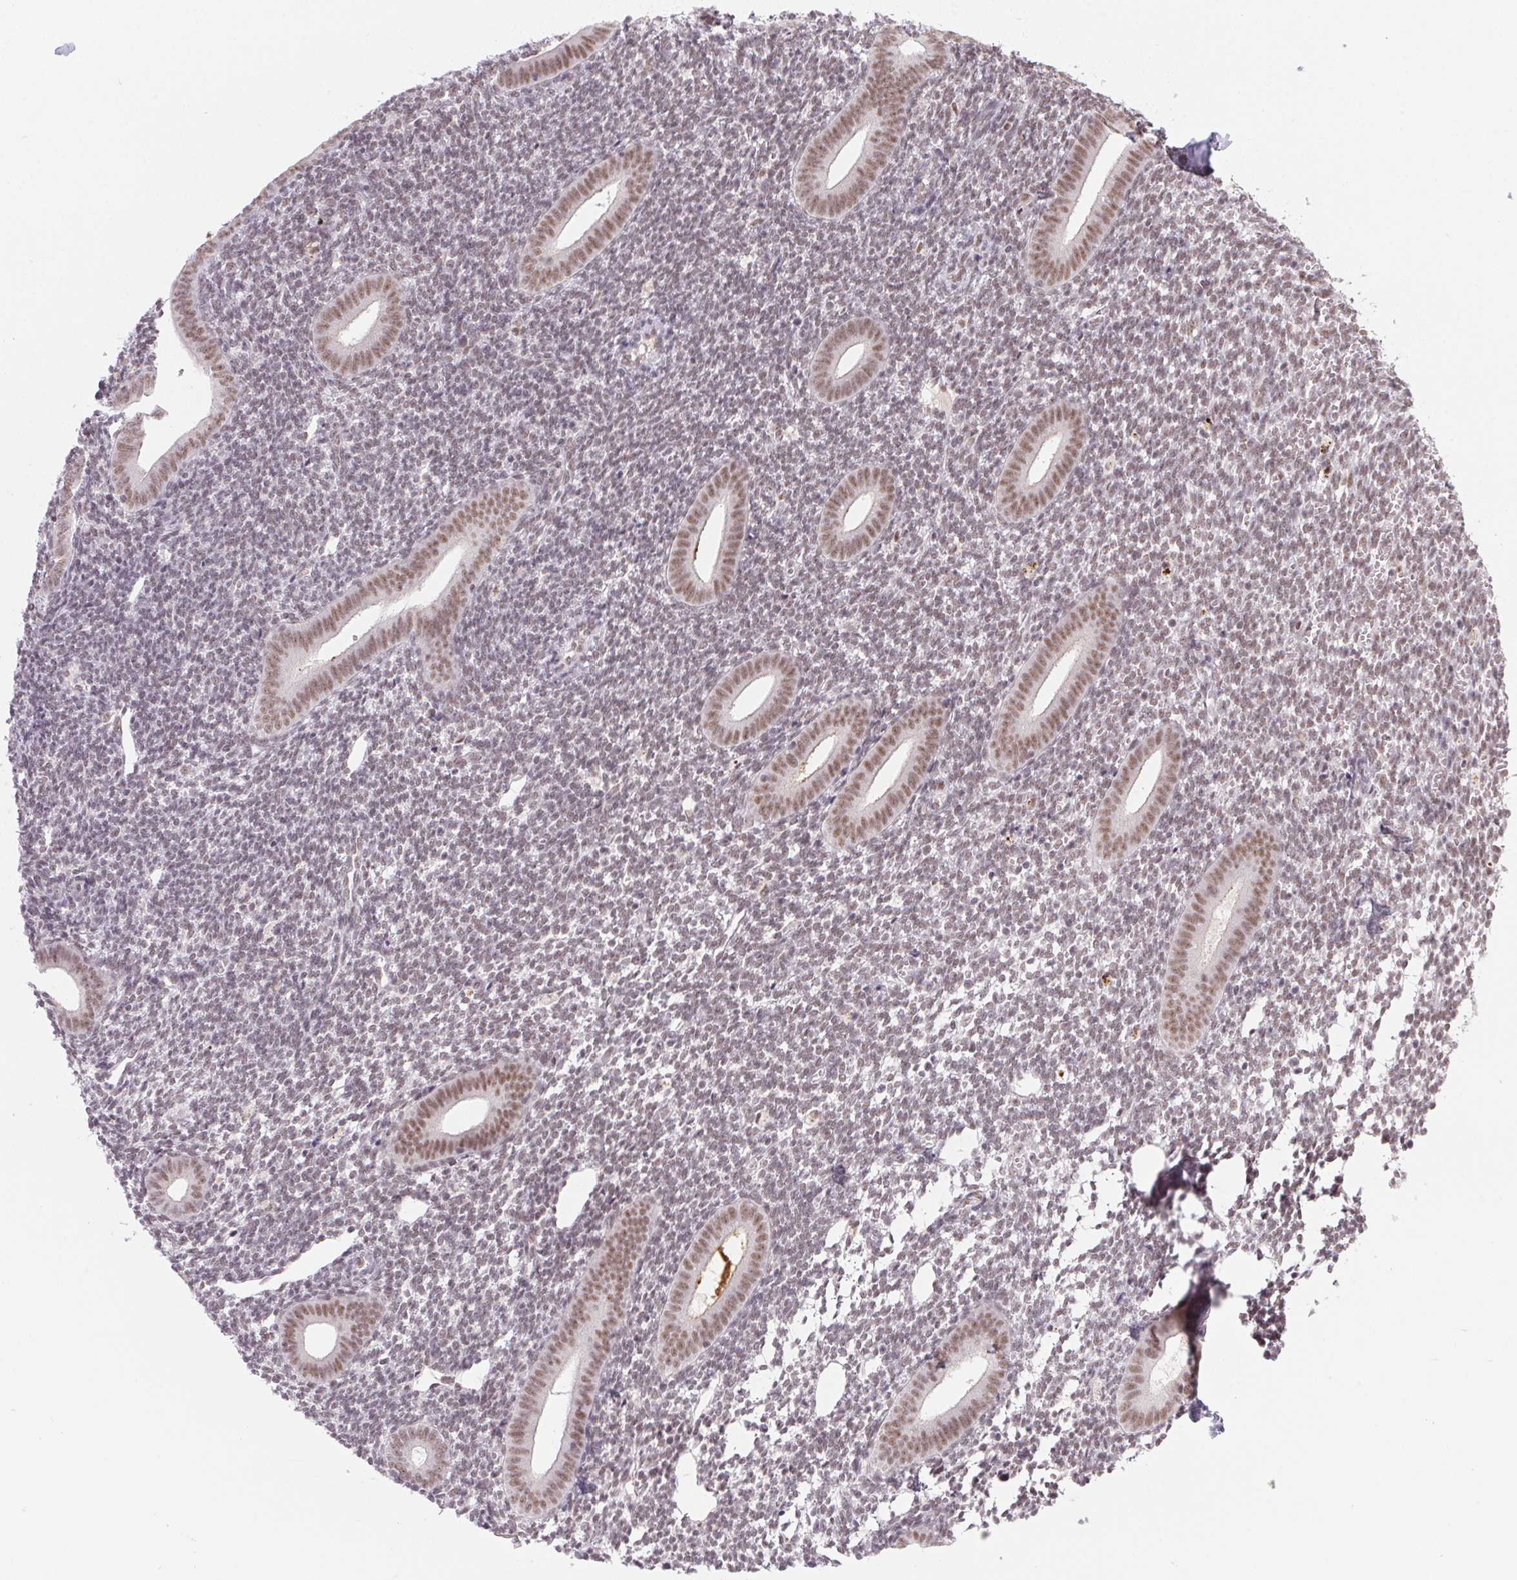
{"staining": {"intensity": "weak", "quantity": "25%-75%", "location": "nuclear"}, "tissue": "endometrium", "cell_type": "Cells in endometrial stroma", "image_type": "normal", "snomed": [{"axis": "morphology", "description": "Normal tissue, NOS"}, {"axis": "topography", "description": "Endometrium"}], "caption": "The micrograph displays immunohistochemical staining of normal endometrium. There is weak nuclear expression is appreciated in about 25%-75% of cells in endometrial stroma. The staining is performed using DAB (3,3'-diaminobenzidine) brown chromogen to label protein expression. The nuclei are counter-stained blue using hematoxylin.", "gene": "SRSF7", "patient": {"sex": "female", "age": 25}}